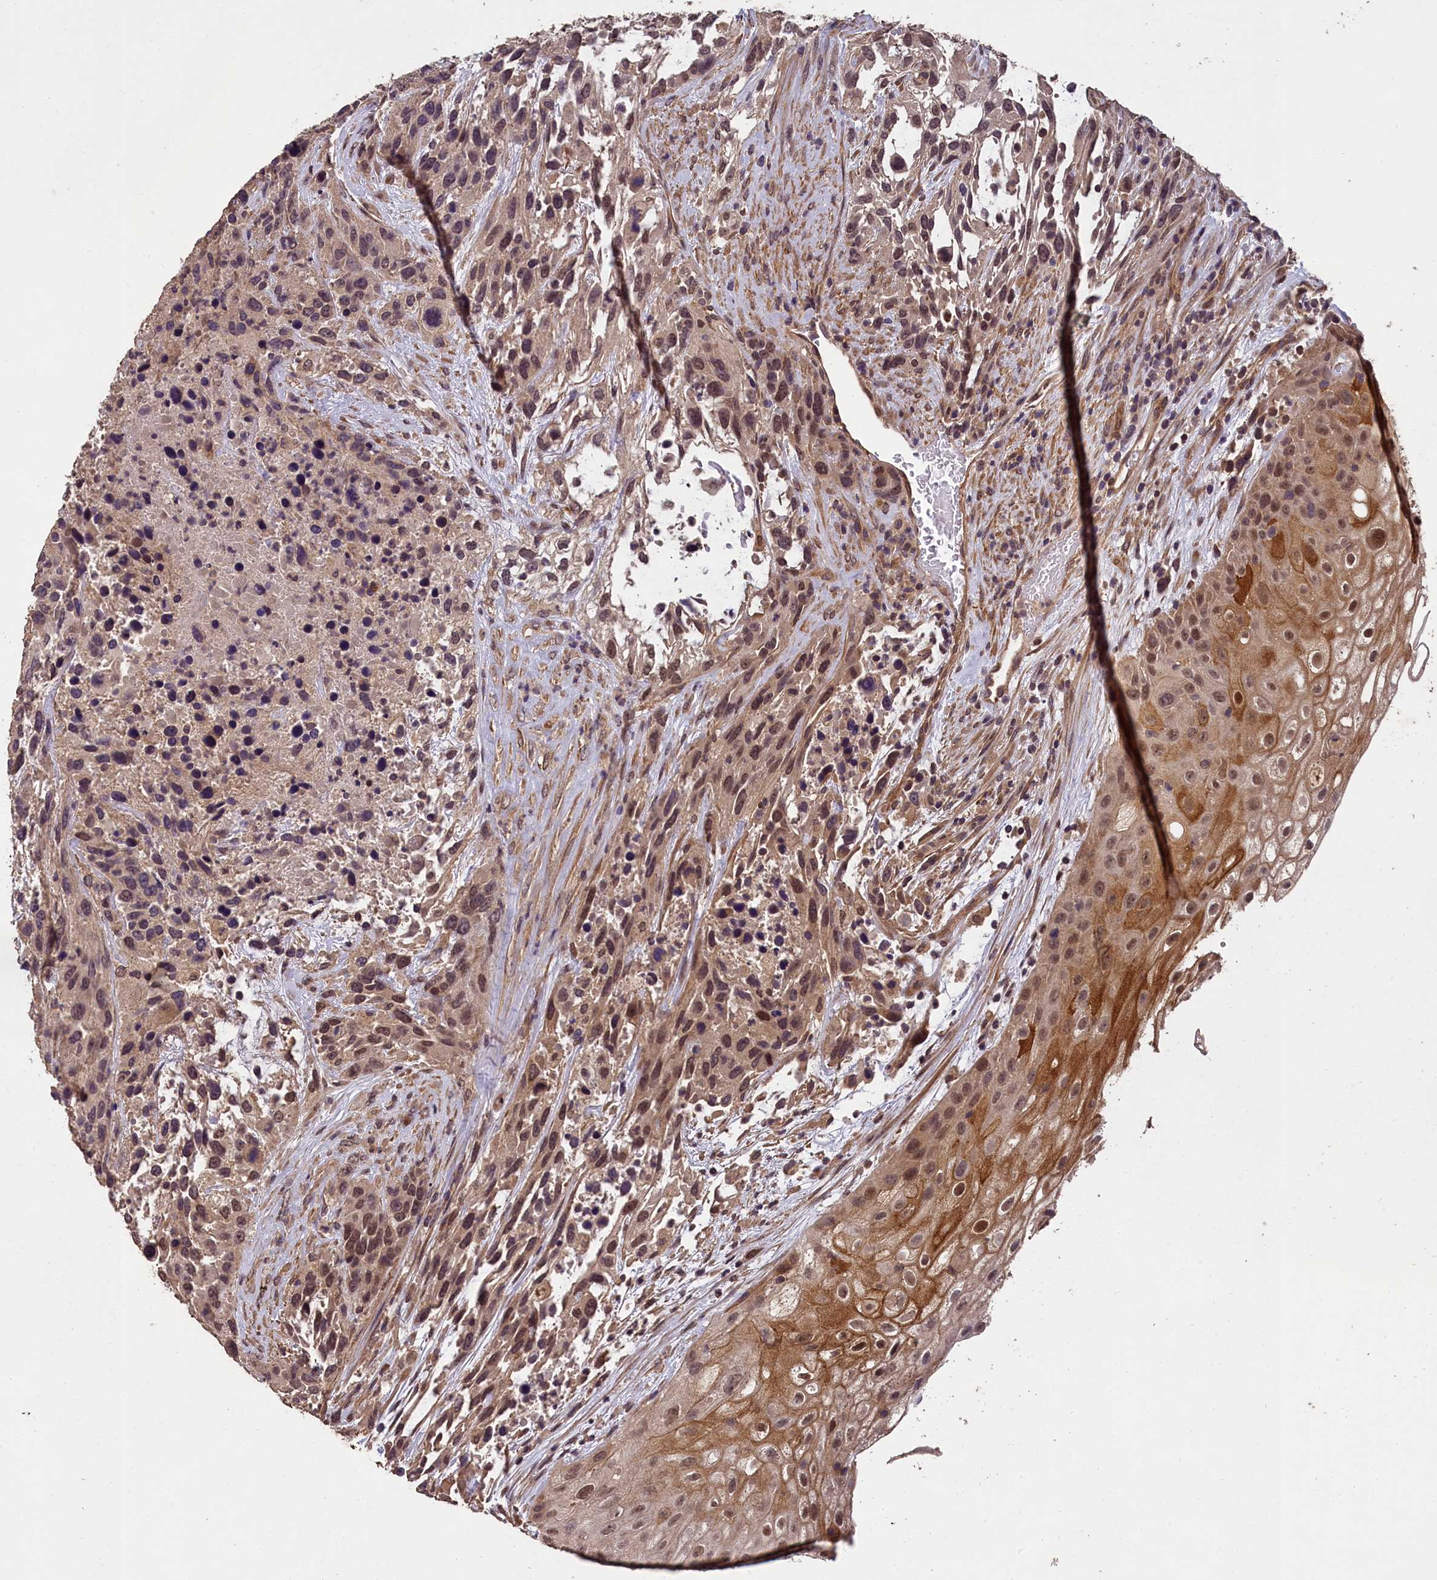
{"staining": {"intensity": "negative", "quantity": "none", "location": "none"}, "tissue": "urothelial cancer", "cell_type": "Tumor cells", "image_type": "cancer", "snomed": [{"axis": "morphology", "description": "Urothelial carcinoma, High grade"}, {"axis": "topography", "description": "Urinary bladder"}], "caption": "The IHC micrograph has no significant expression in tumor cells of high-grade urothelial carcinoma tissue.", "gene": "CHD9", "patient": {"sex": "female", "age": 70}}